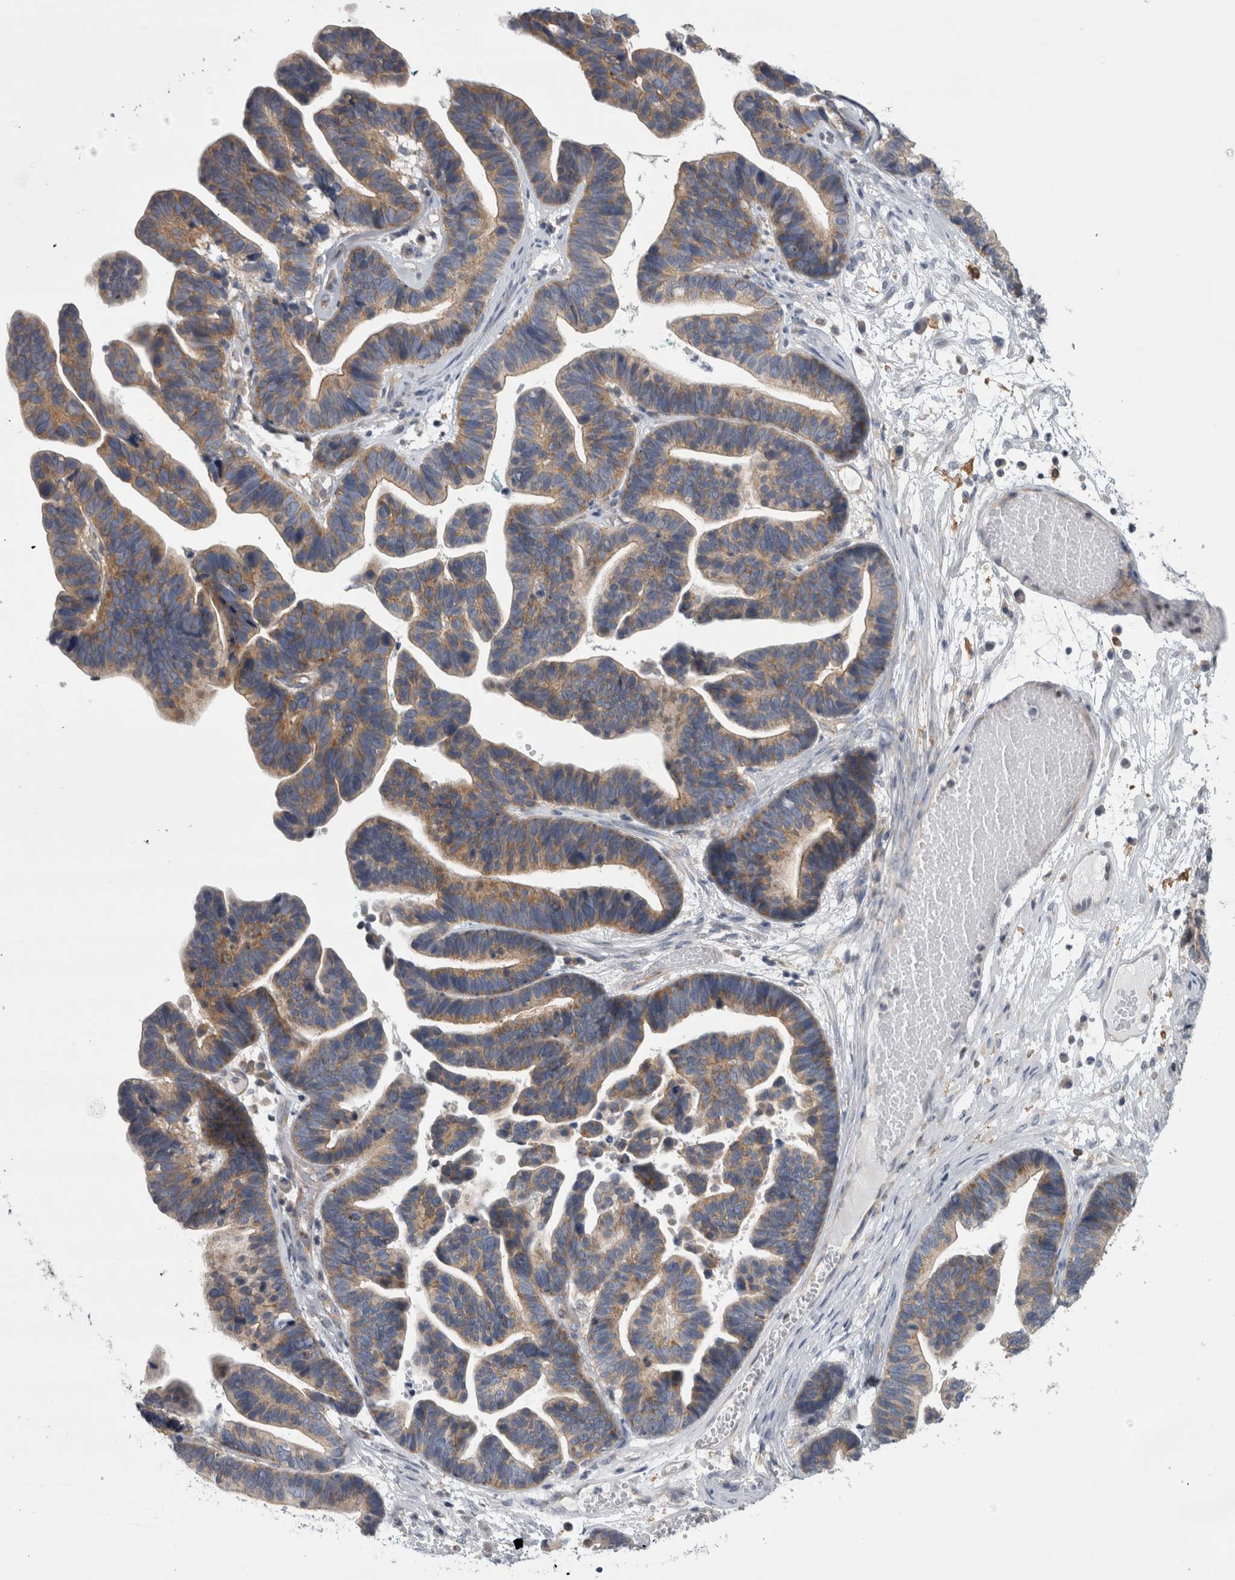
{"staining": {"intensity": "moderate", "quantity": ">75%", "location": "cytoplasmic/membranous"}, "tissue": "ovarian cancer", "cell_type": "Tumor cells", "image_type": "cancer", "snomed": [{"axis": "morphology", "description": "Cystadenocarcinoma, serous, NOS"}, {"axis": "topography", "description": "Ovary"}], "caption": "High-magnification brightfield microscopy of ovarian serous cystadenocarcinoma stained with DAB (brown) and counterstained with hematoxylin (blue). tumor cells exhibit moderate cytoplasmic/membranous positivity is identified in about>75% of cells.", "gene": "PRRC2C", "patient": {"sex": "female", "age": 56}}